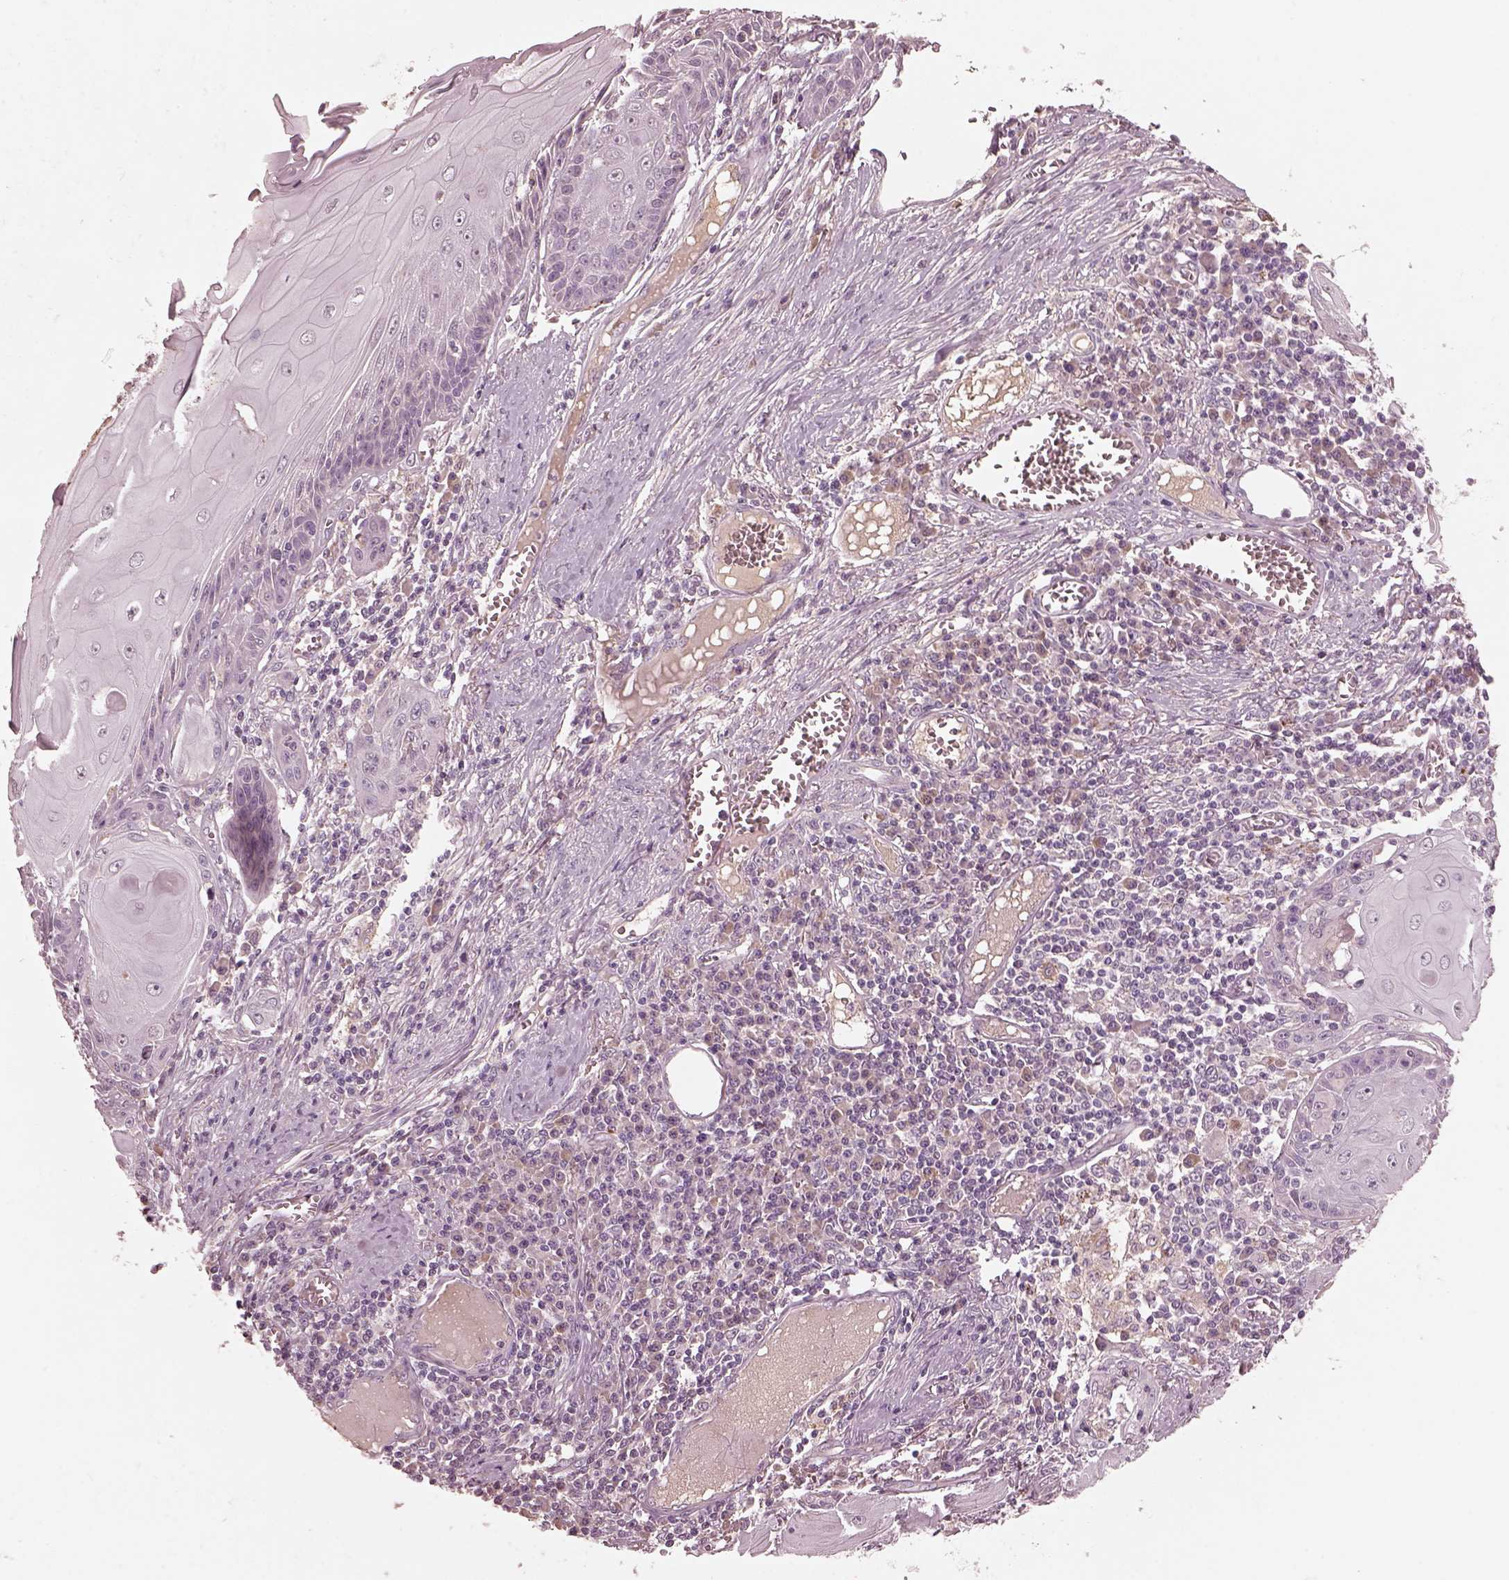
{"staining": {"intensity": "negative", "quantity": "none", "location": "none"}, "tissue": "skin cancer", "cell_type": "Tumor cells", "image_type": "cancer", "snomed": [{"axis": "morphology", "description": "Squamous cell carcinoma, NOS"}, {"axis": "topography", "description": "Skin"}, {"axis": "topography", "description": "Vulva"}], "caption": "This is a histopathology image of immunohistochemistry (IHC) staining of squamous cell carcinoma (skin), which shows no positivity in tumor cells.", "gene": "VWA5B1", "patient": {"sex": "female", "age": 85}}